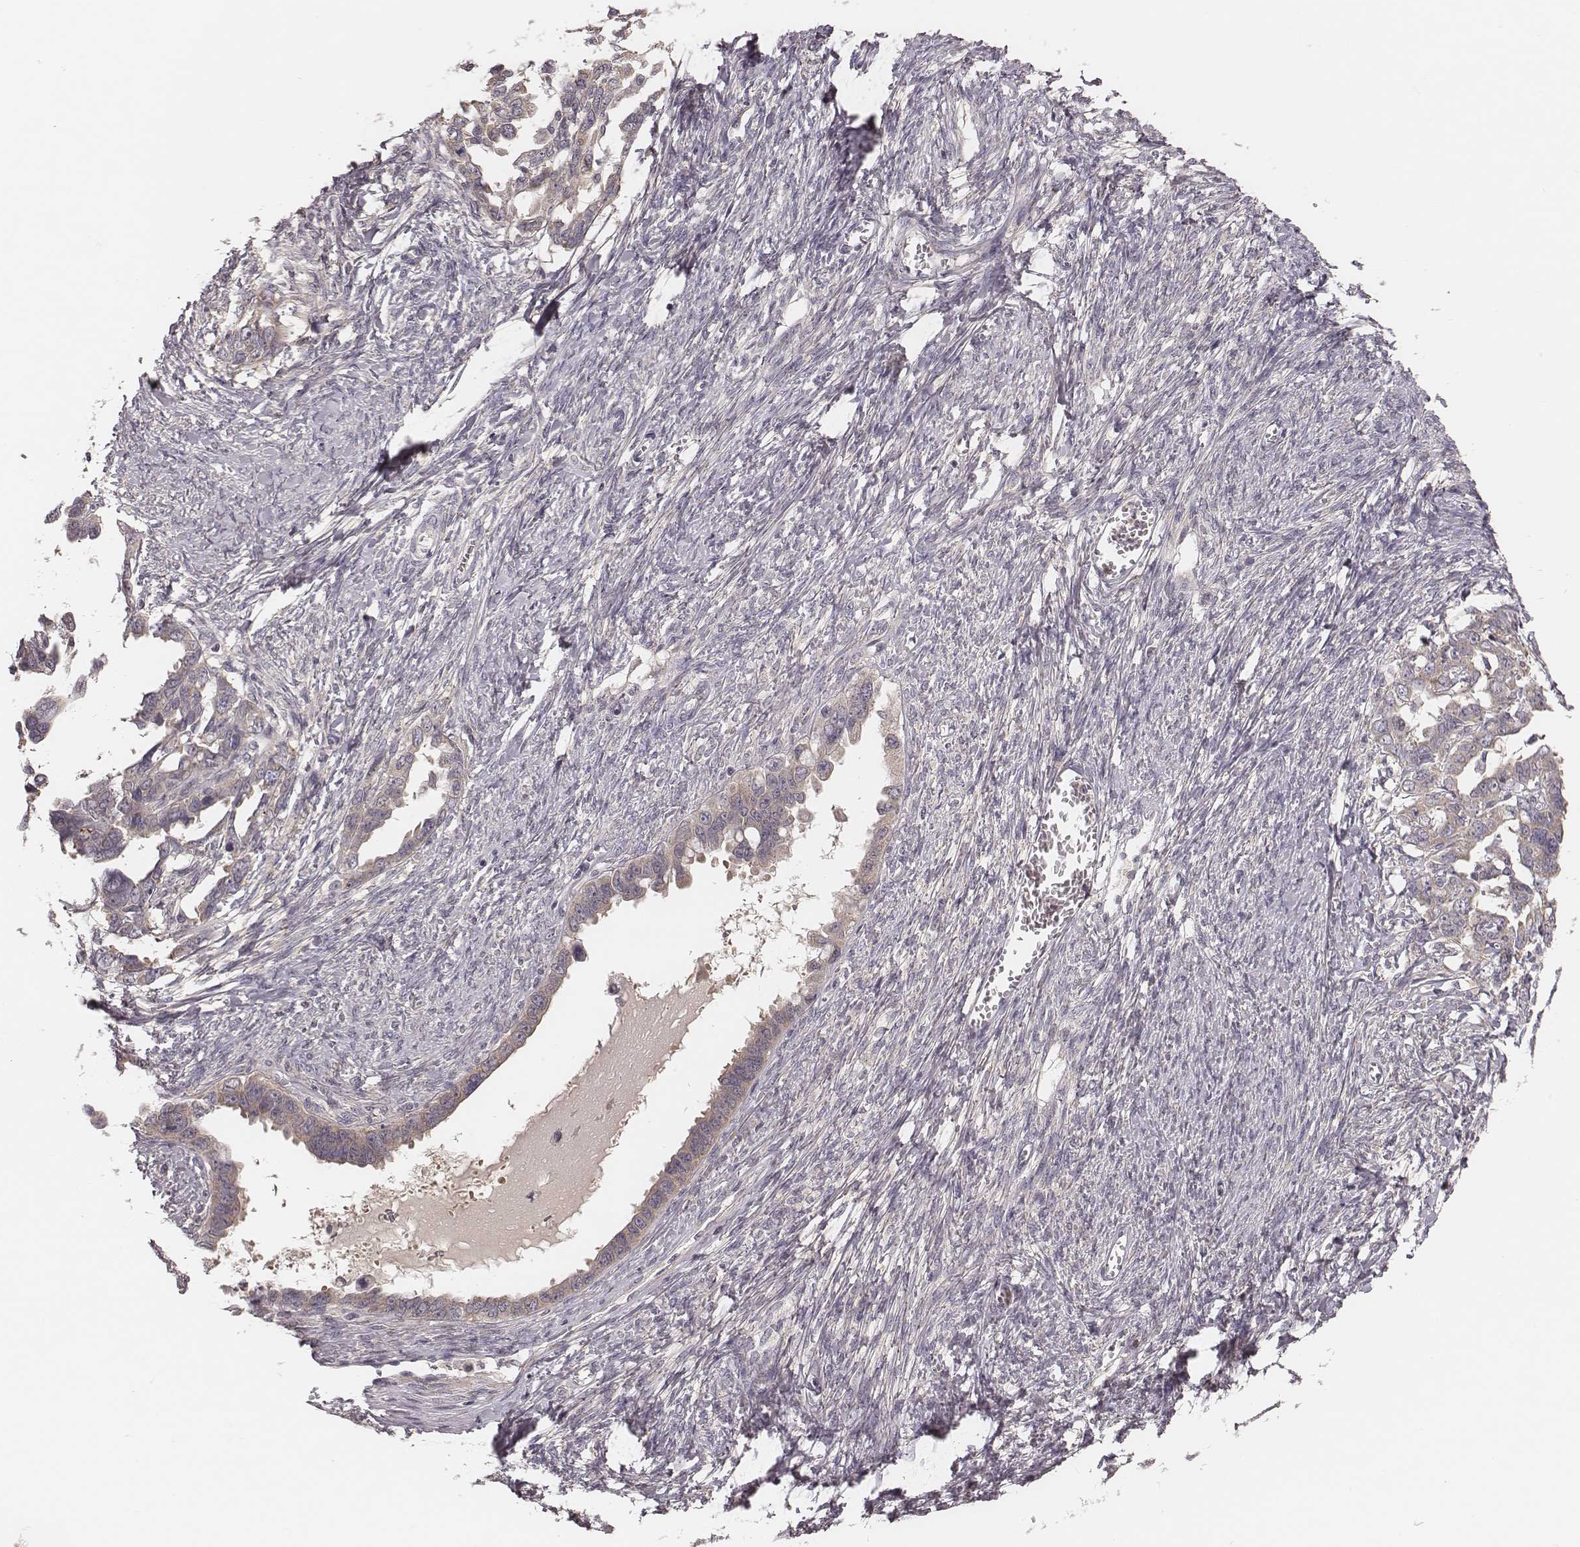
{"staining": {"intensity": "weak", "quantity": ">75%", "location": "cytoplasmic/membranous"}, "tissue": "ovarian cancer", "cell_type": "Tumor cells", "image_type": "cancer", "snomed": [{"axis": "morphology", "description": "Cystadenocarcinoma, serous, NOS"}, {"axis": "topography", "description": "Ovary"}], "caption": "A photomicrograph showing weak cytoplasmic/membranous positivity in about >75% of tumor cells in ovarian cancer (serous cystadenocarcinoma), as visualized by brown immunohistochemical staining.", "gene": "P2RX5", "patient": {"sex": "female", "age": 69}}